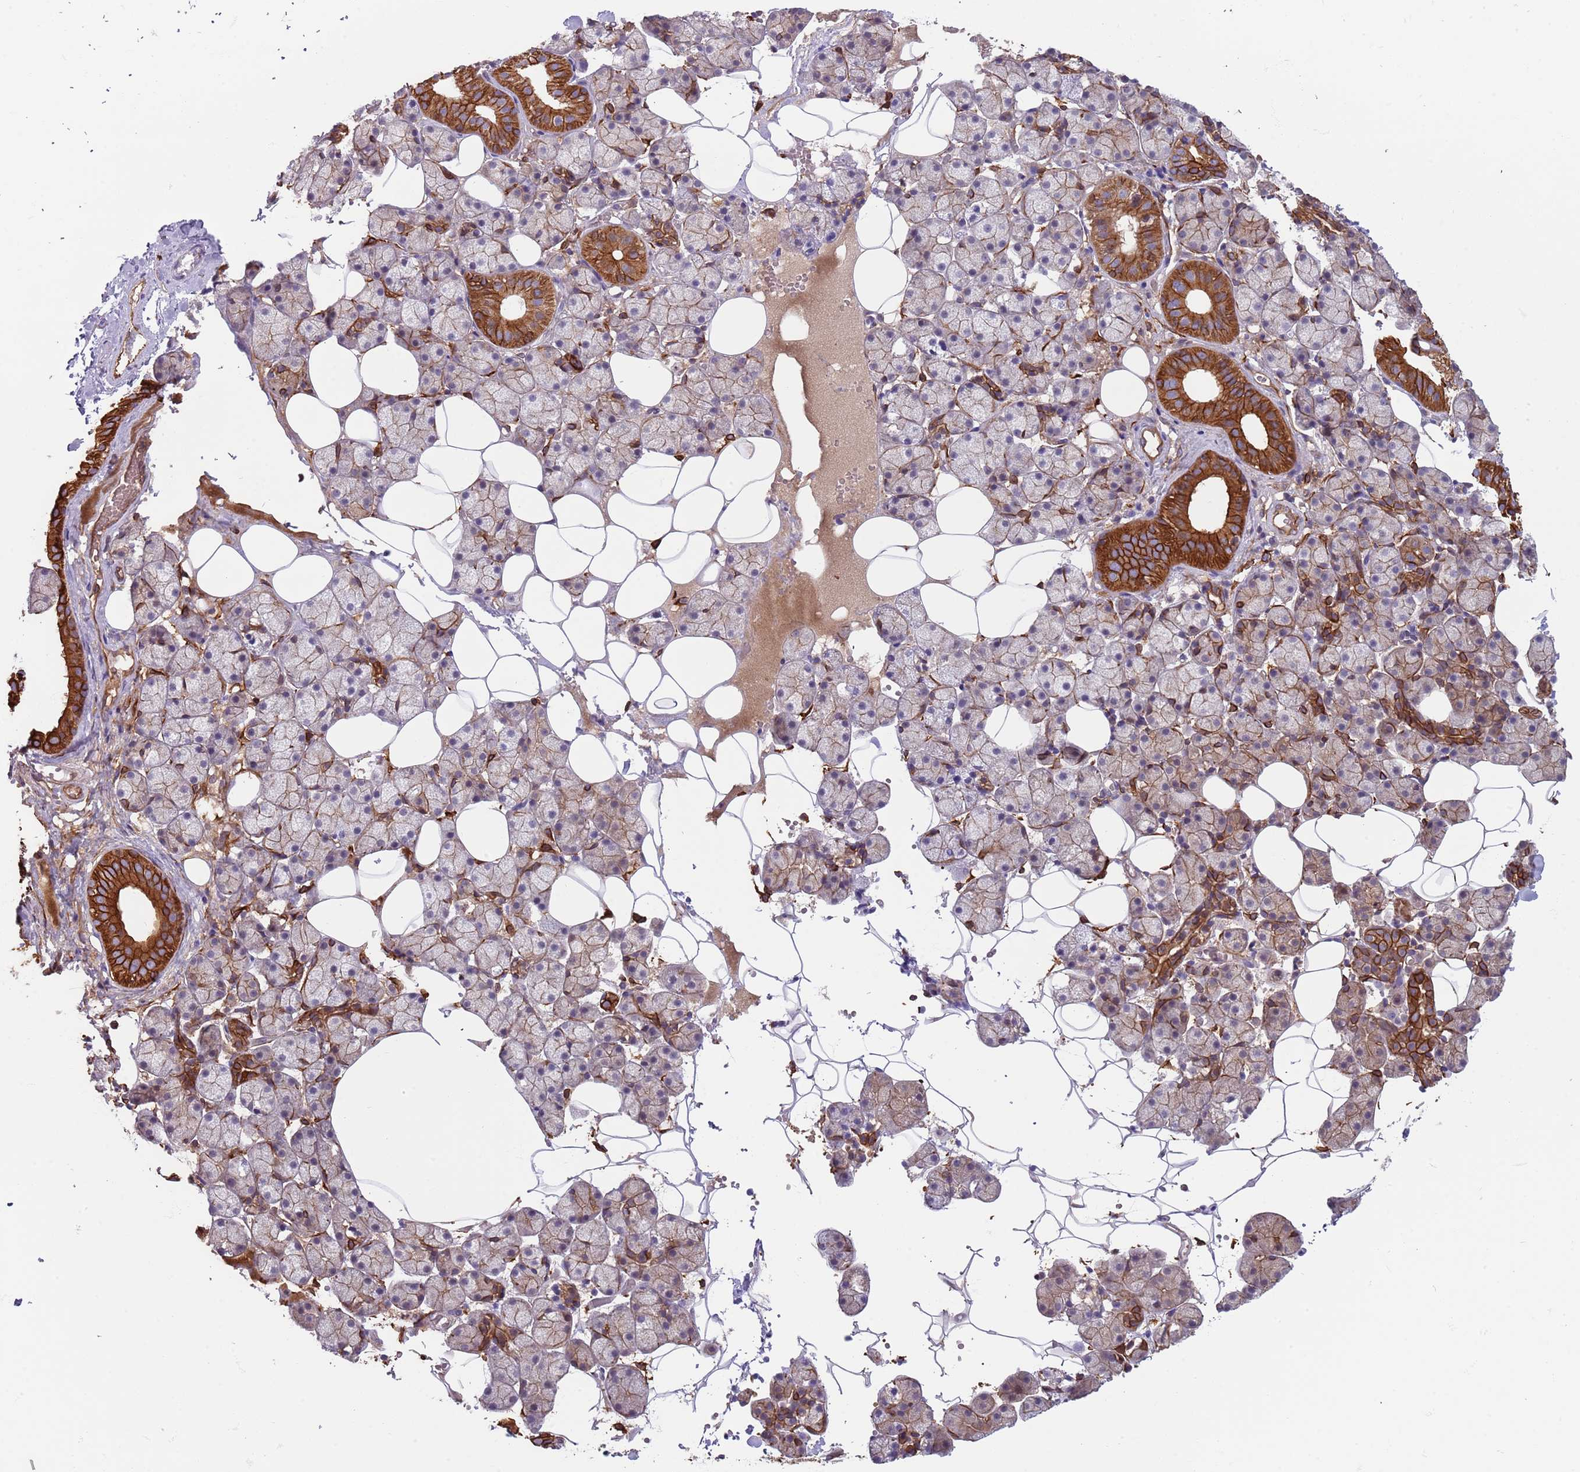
{"staining": {"intensity": "strong", "quantity": "25%-75%", "location": "cytoplasmic/membranous"}, "tissue": "salivary gland", "cell_type": "Glandular cells", "image_type": "normal", "snomed": [{"axis": "morphology", "description": "Normal tissue, NOS"}, {"axis": "topography", "description": "Salivary gland"}], "caption": "A brown stain labels strong cytoplasmic/membranous expression of a protein in glandular cells of benign human salivary gland.", "gene": "GSDMD", "patient": {"sex": "female", "age": 33}}